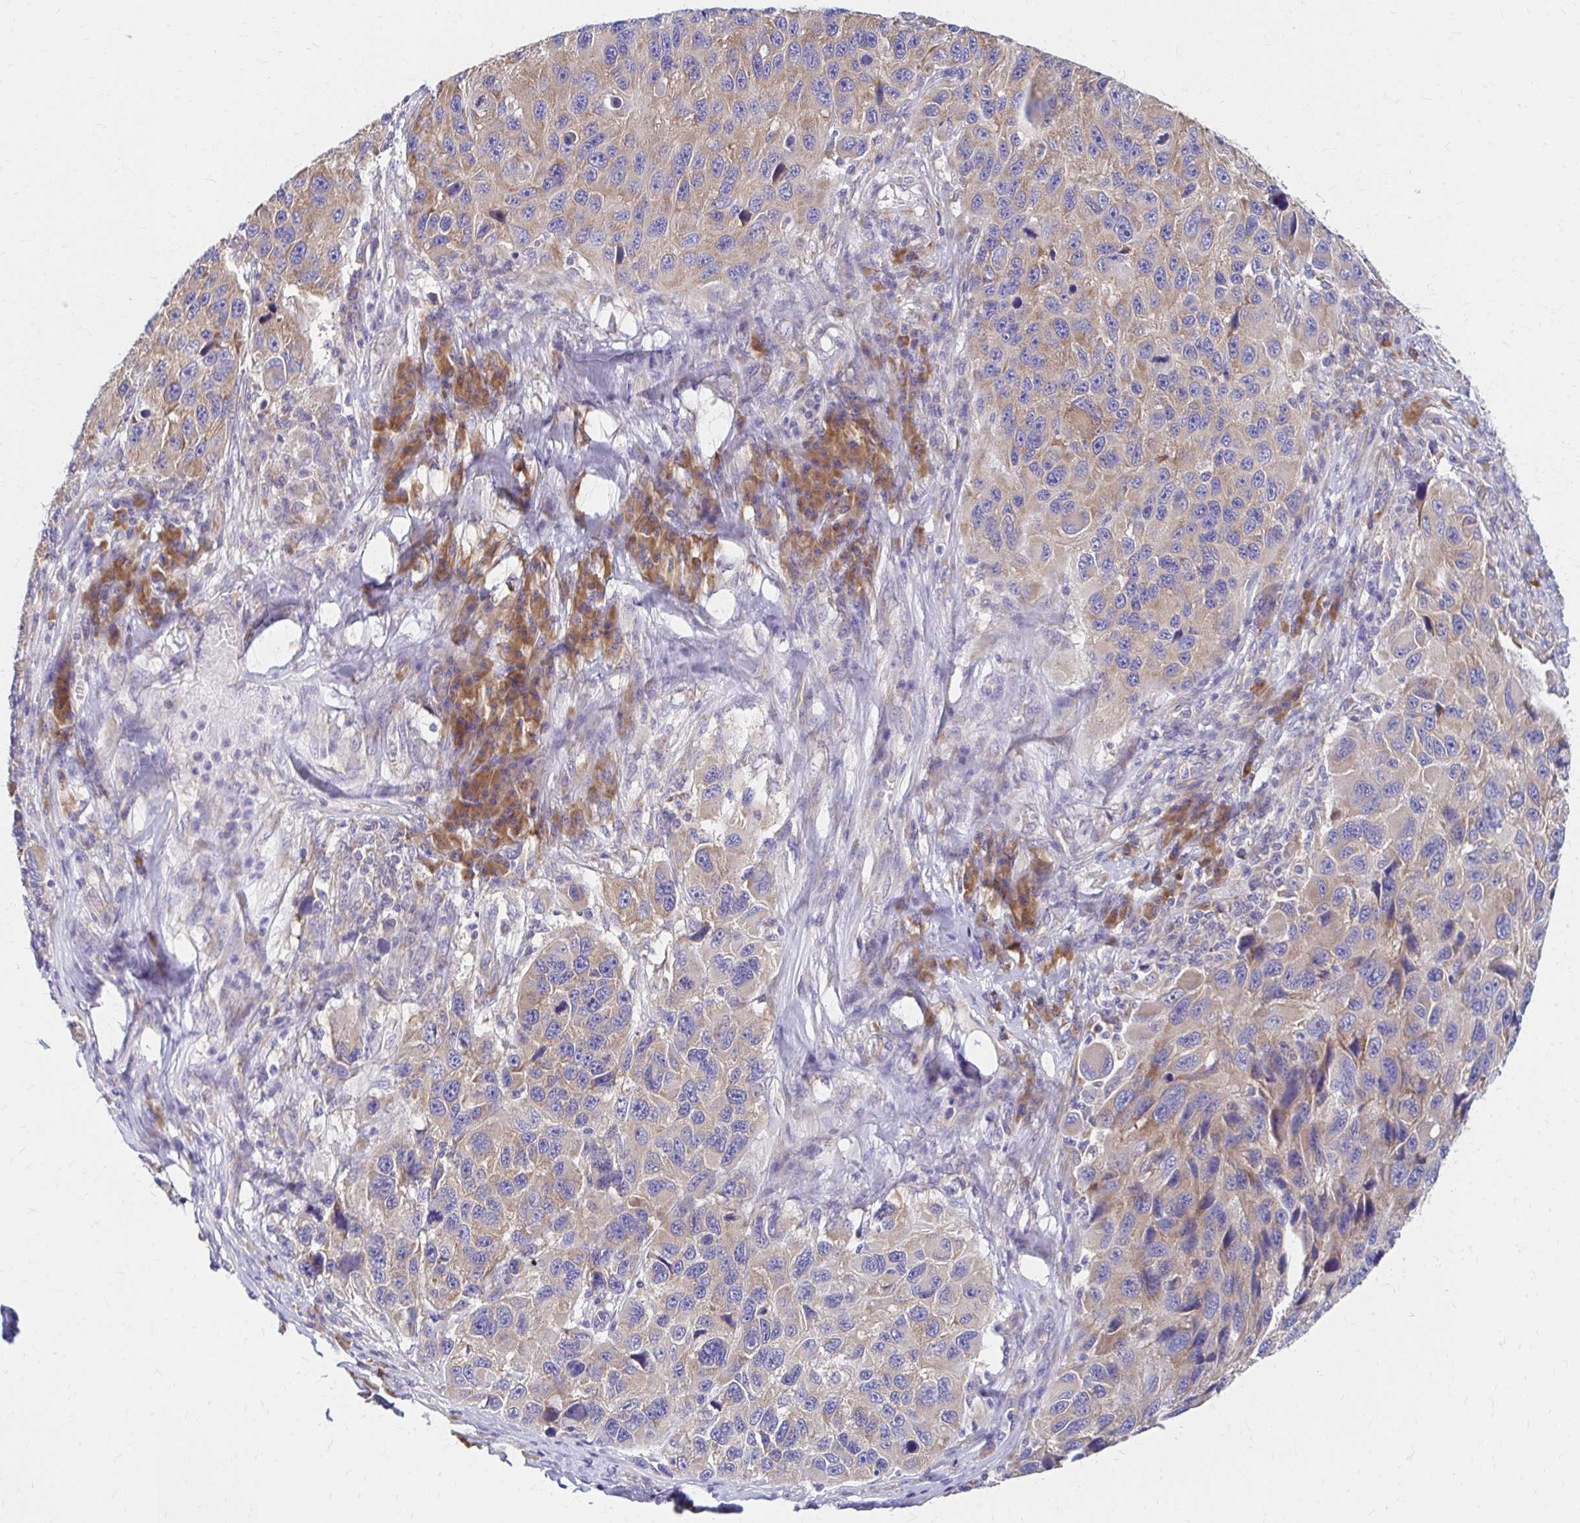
{"staining": {"intensity": "weak", "quantity": ">75%", "location": "cytoplasmic/membranous"}, "tissue": "melanoma", "cell_type": "Tumor cells", "image_type": "cancer", "snomed": [{"axis": "morphology", "description": "Malignant melanoma, NOS"}, {"axis": "topography", "description": "Skin"}], "caption": "Melanoma stained with IHC exhibits weak cytoplasmic/membranous staining in about >75% of tumor cells.", "gene": "RPL27A", "patient": {"sex": "male", "age": 53}}